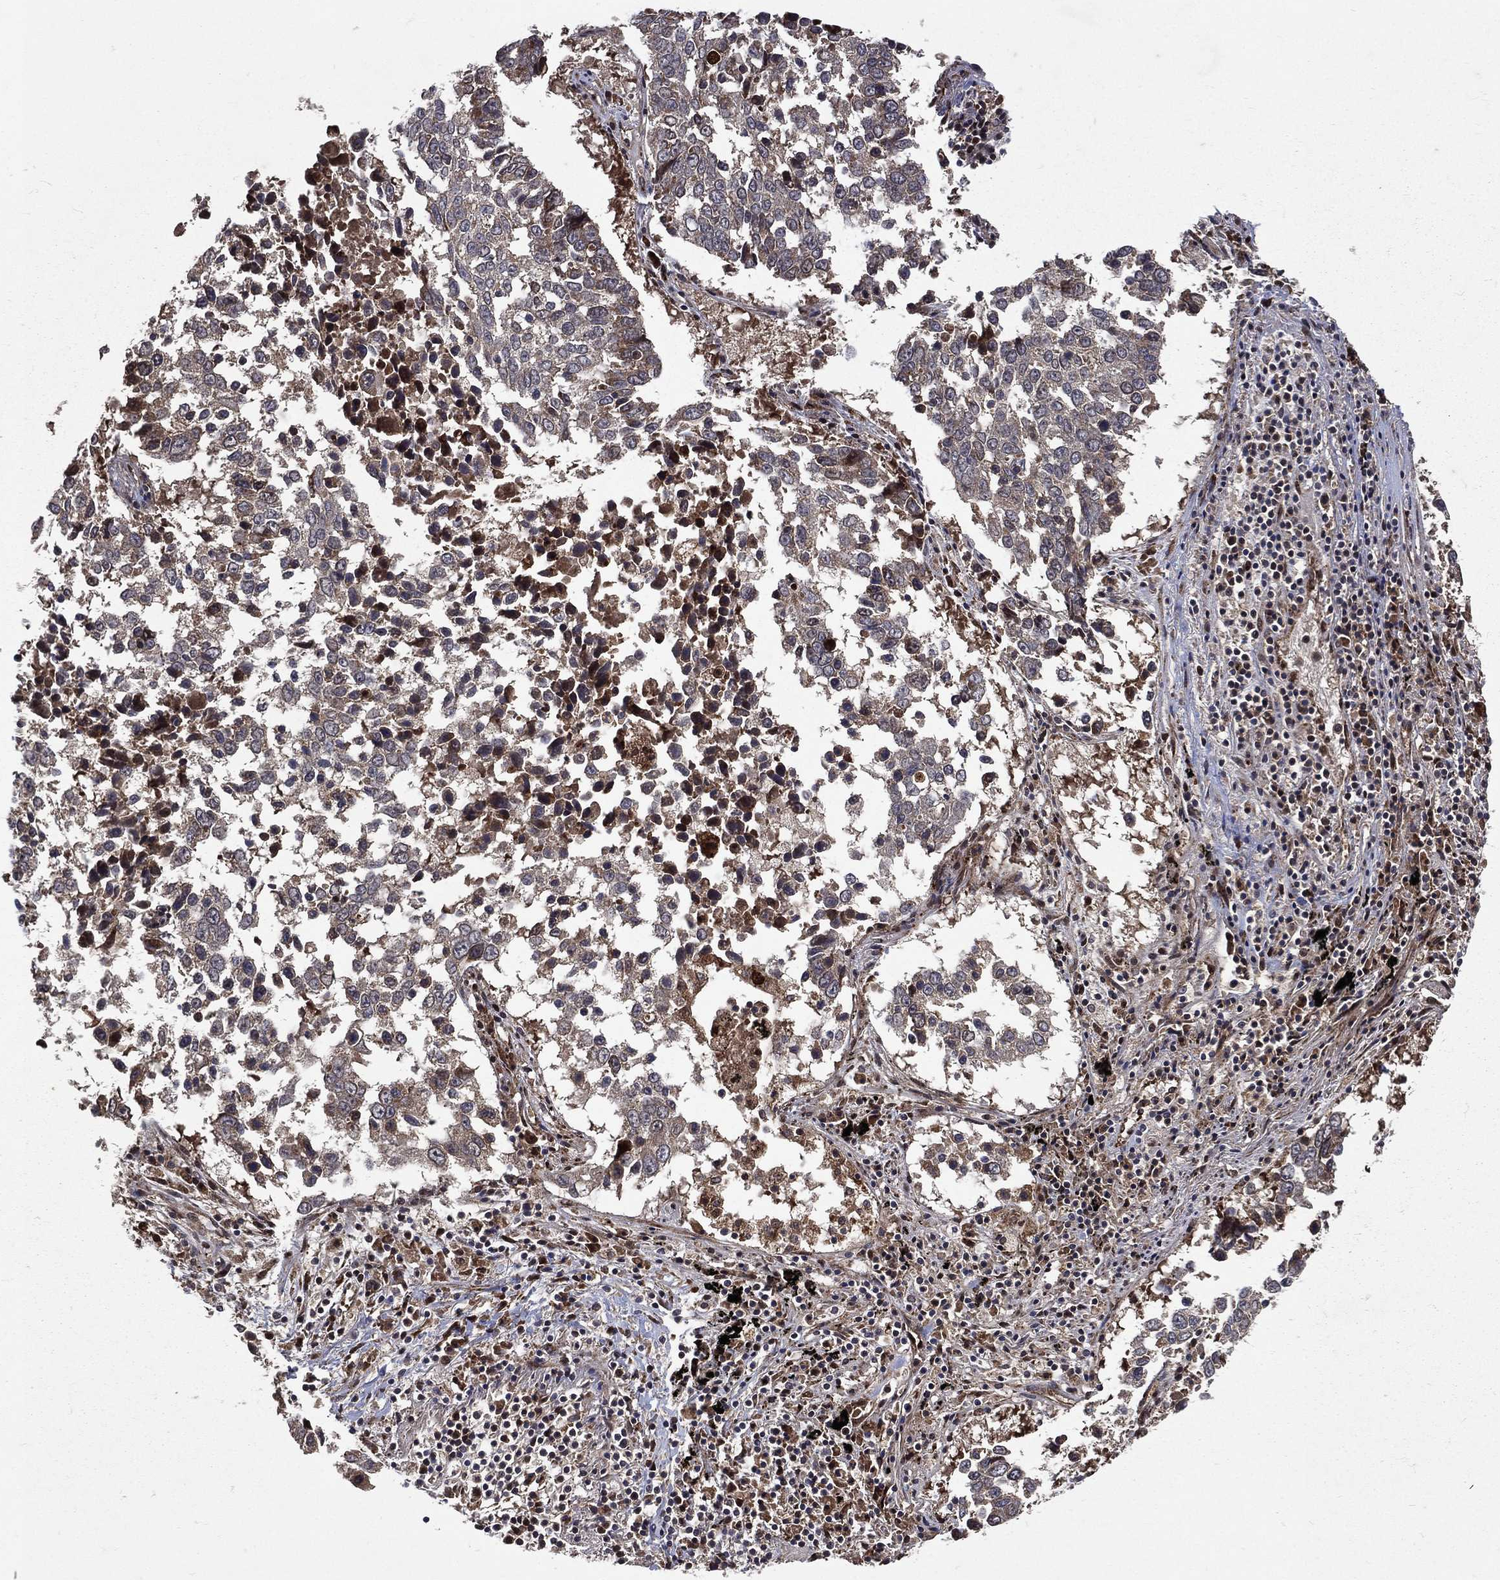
{"staining": {"intensity": "strong", "quantity": "25%-75%", "location": "cytoplasmic/membranous,nuclear"}, "tissue": "lung cancer", "cell_type": "Tumor cells", "image_type": "cancer", "snomed": [{"axis": "morphology", "description": "Squamous cell carcinoma, NOS"}, {"axis": "topography", "description": "Lung"}], "caption": "Protein staining shows strong cytoplasmic/membranous and nuclear expression in approximately 25%-75% of tumor cells in squamous cell carcinoma (lung).", "gene": "RAB11FIP4", "patient": {"sex": "male", "age": 82}}